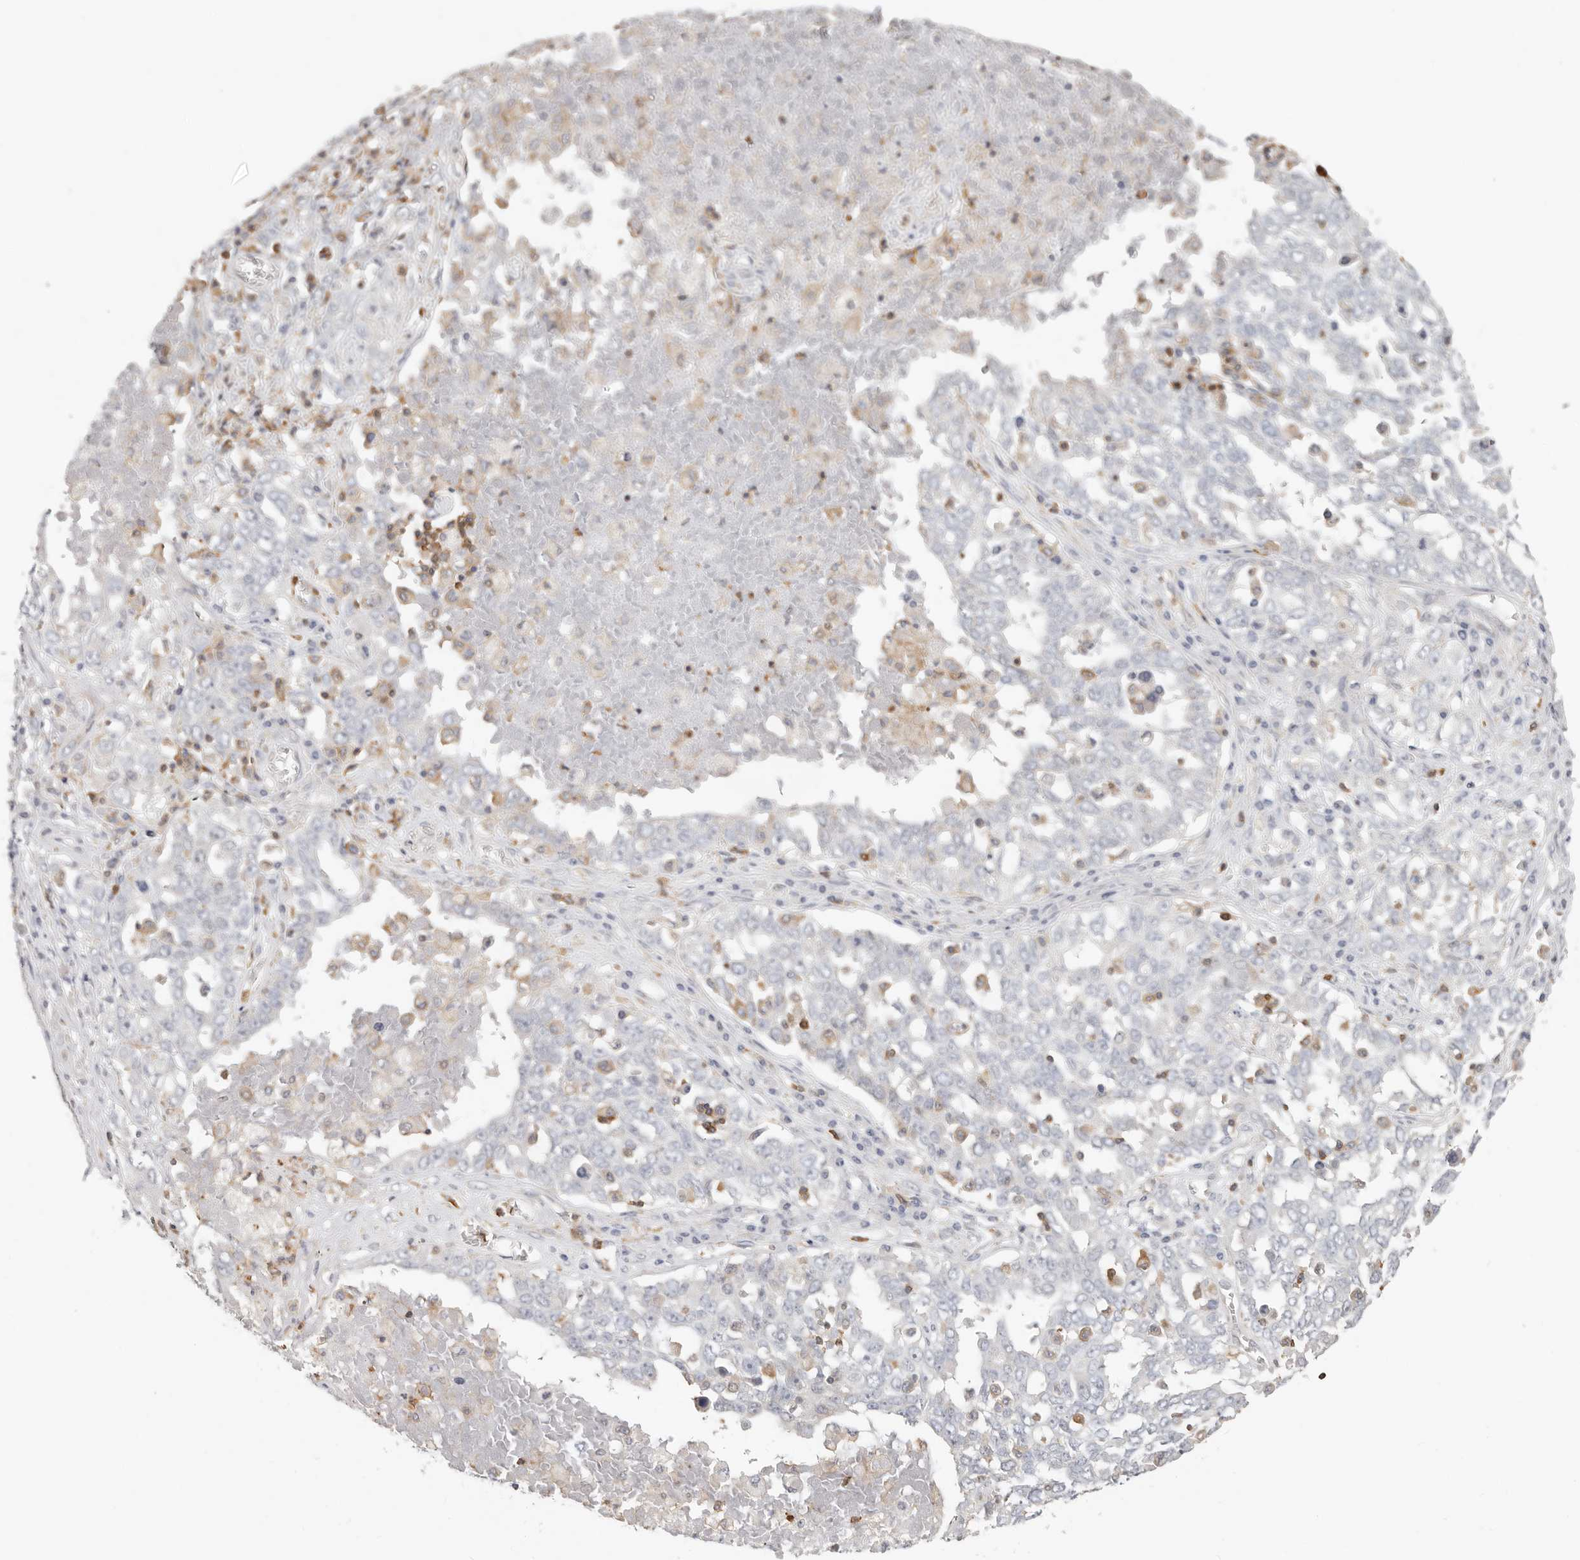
{"staining": {"intensity": "negative", "quantity": "none", "location": "none"}, "tissue": "ovarian cancer", "cell_type": "Tumor cells", "image_type": "cancer", "snomed": [{"axis": "morphology", "description": "Carcinoma, endometroid"}, {"axis": "topography", "description": "Ovary"}], "caption": "IHC micrograph of human ovarian cancer stained for a protein (brown), which exhibits no staining in tumor cells.", "gene": "TMEM63B", "patient": {"sex": "female", "age": 62}}